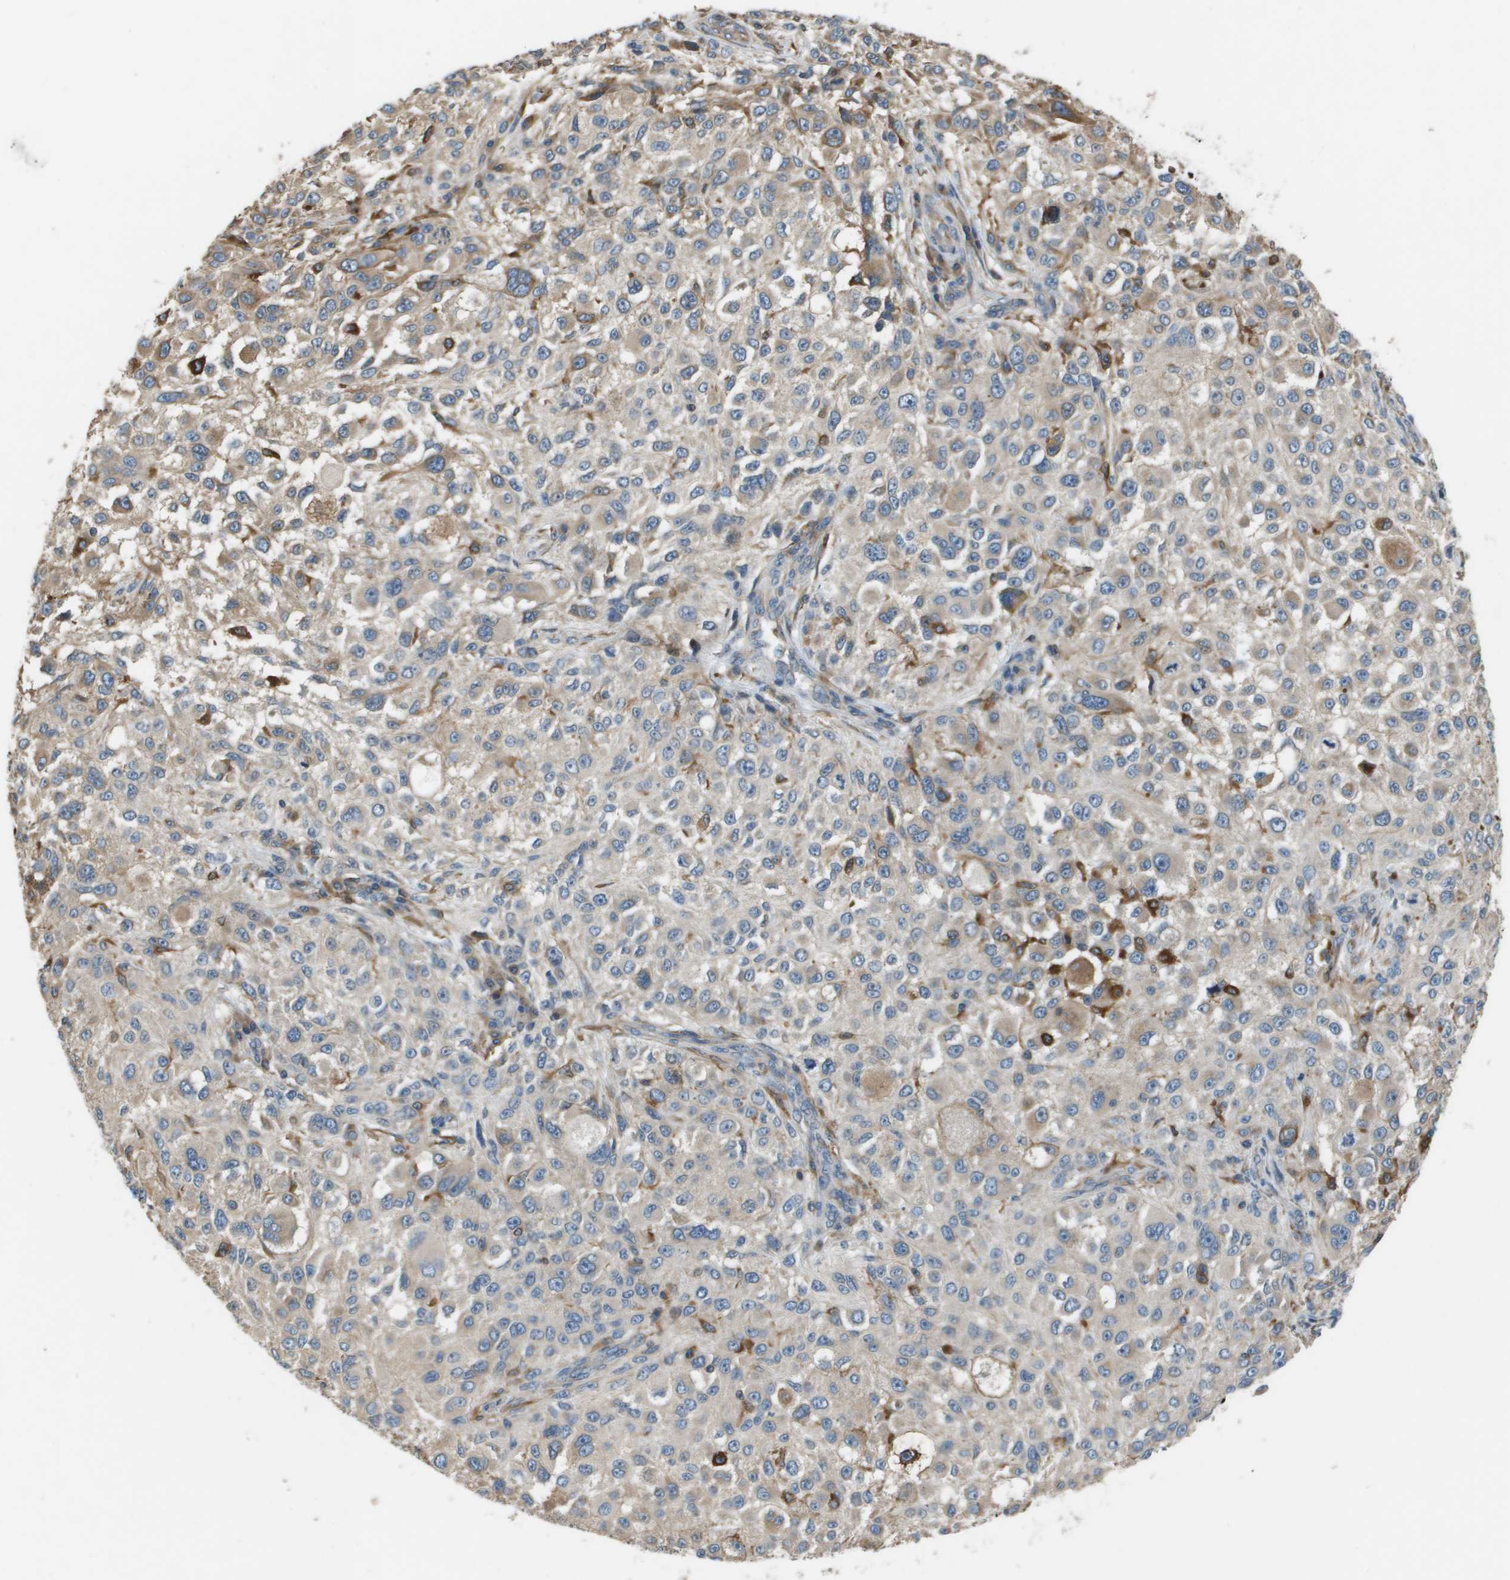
{"staining": {"intensity": "weak", "quantity": "25%-75%", "location": "cytoplasmic/membranous"}, "tissue": "melanoma", "cell_type": "Tumor cells", "image_type": "cancer", "snomed": [{"axis": "morphology", "description": "Necrosis, NOS"}, {"axis": "morphology", "description": "Malignant melanoma, NOS"}, {"axis": "topography", "description": "Skin"}], "caption": "The immunohistochemical stain labels weak cytoplasmic/membranous positivity in tumor cells of malignant melanoma tissue.", "gene": "SAMSN1", "patient": {"sex": "female", "age": 87}}